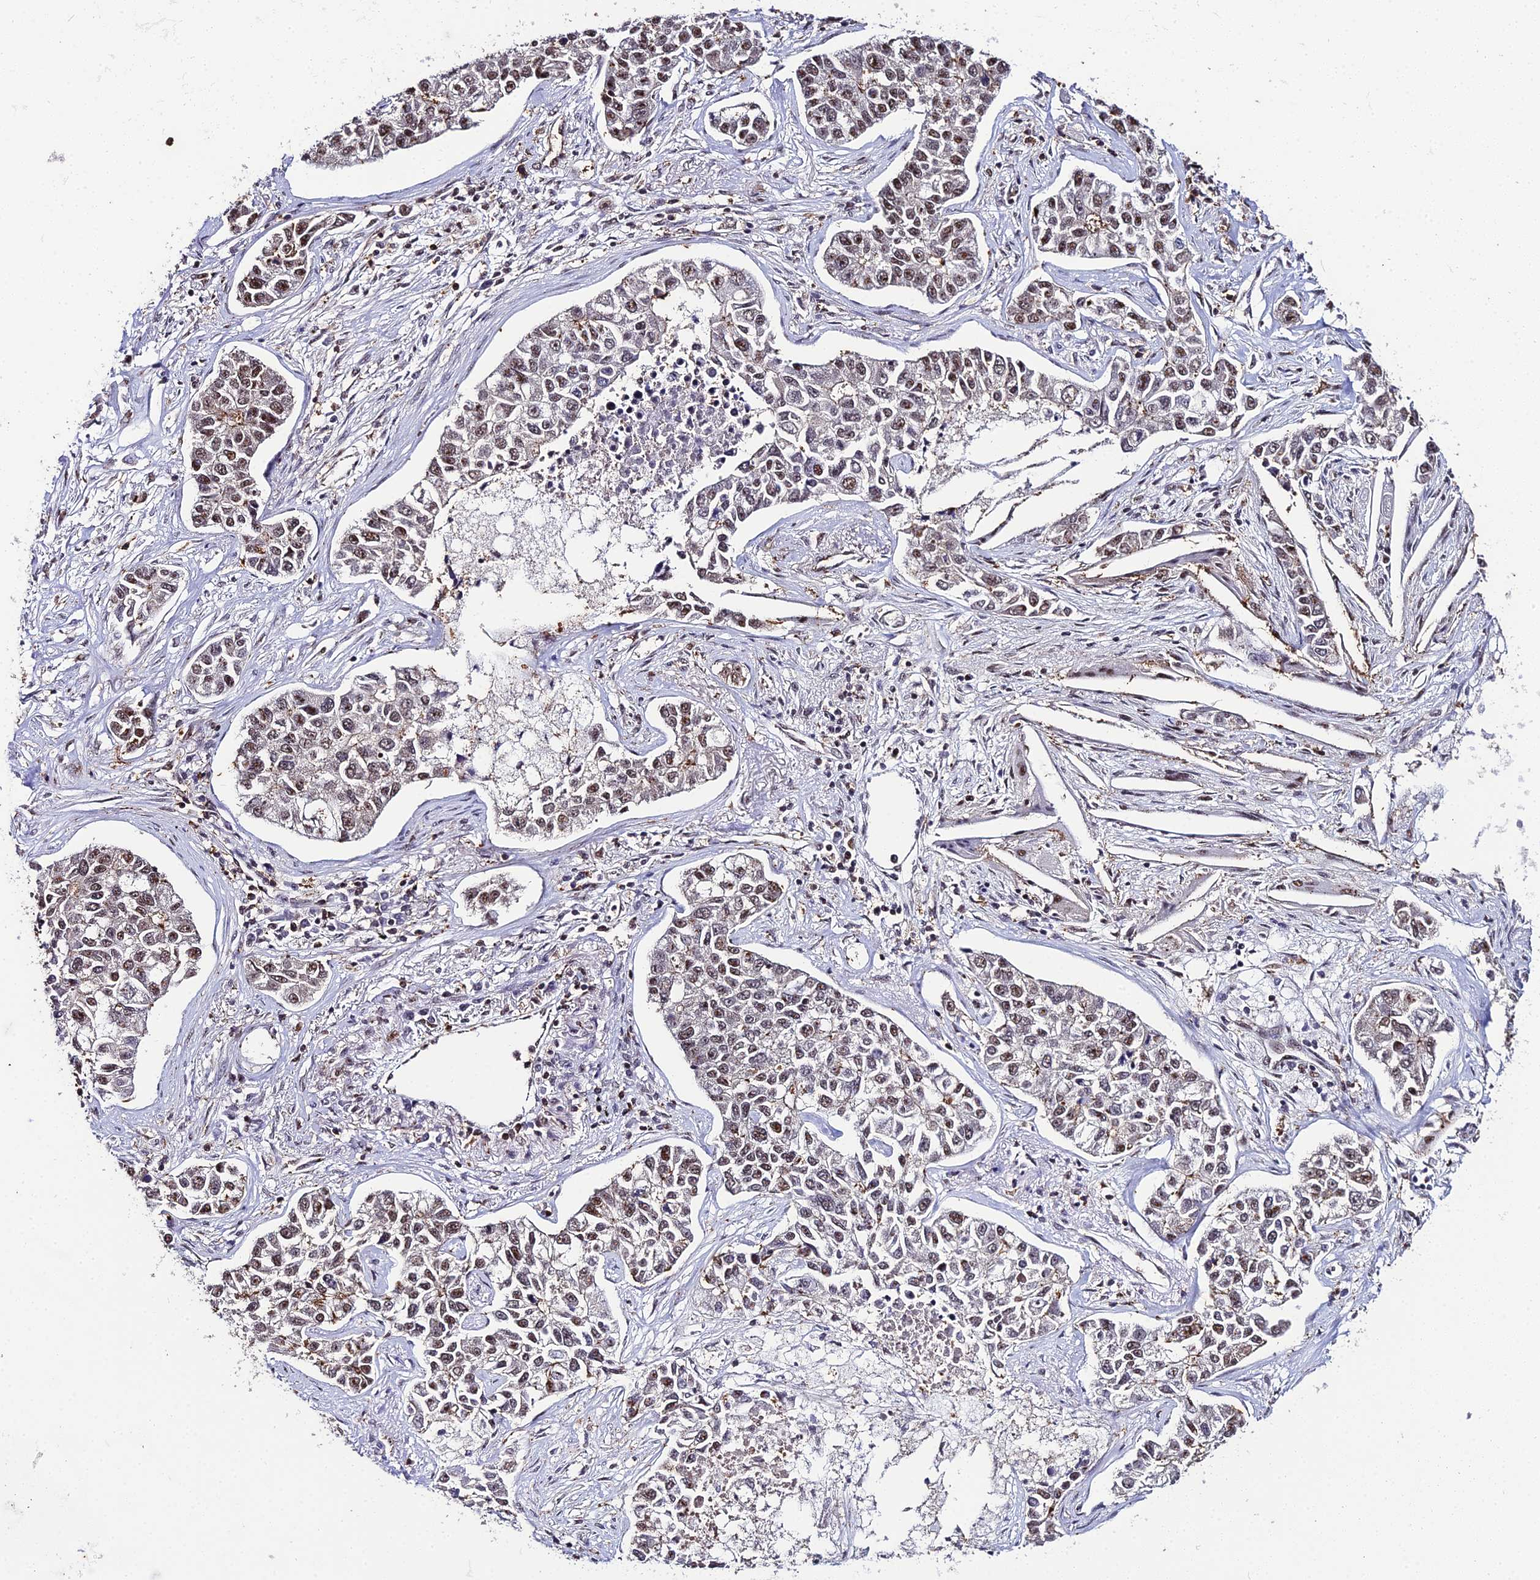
{"staining": {"intensity": "moderate", "quantity": "25%-75%", "location": "nuclear"}, "tissue": "lung cancer", "cell_type": "Tumor cells", "image_type": "cancer", "snomed": [{"axis": "morphology", "description": "Adenocarcinoma, NOS"}, {"axis": "topography", "description": "Lung"}], "caption": "A medium amount of moderate nuclear staining is identified in about 25%-75% of tumor cells in lung cancer tissue.", "gene": "PPP4C", "patient": {"sex": "male", "age": 49}}